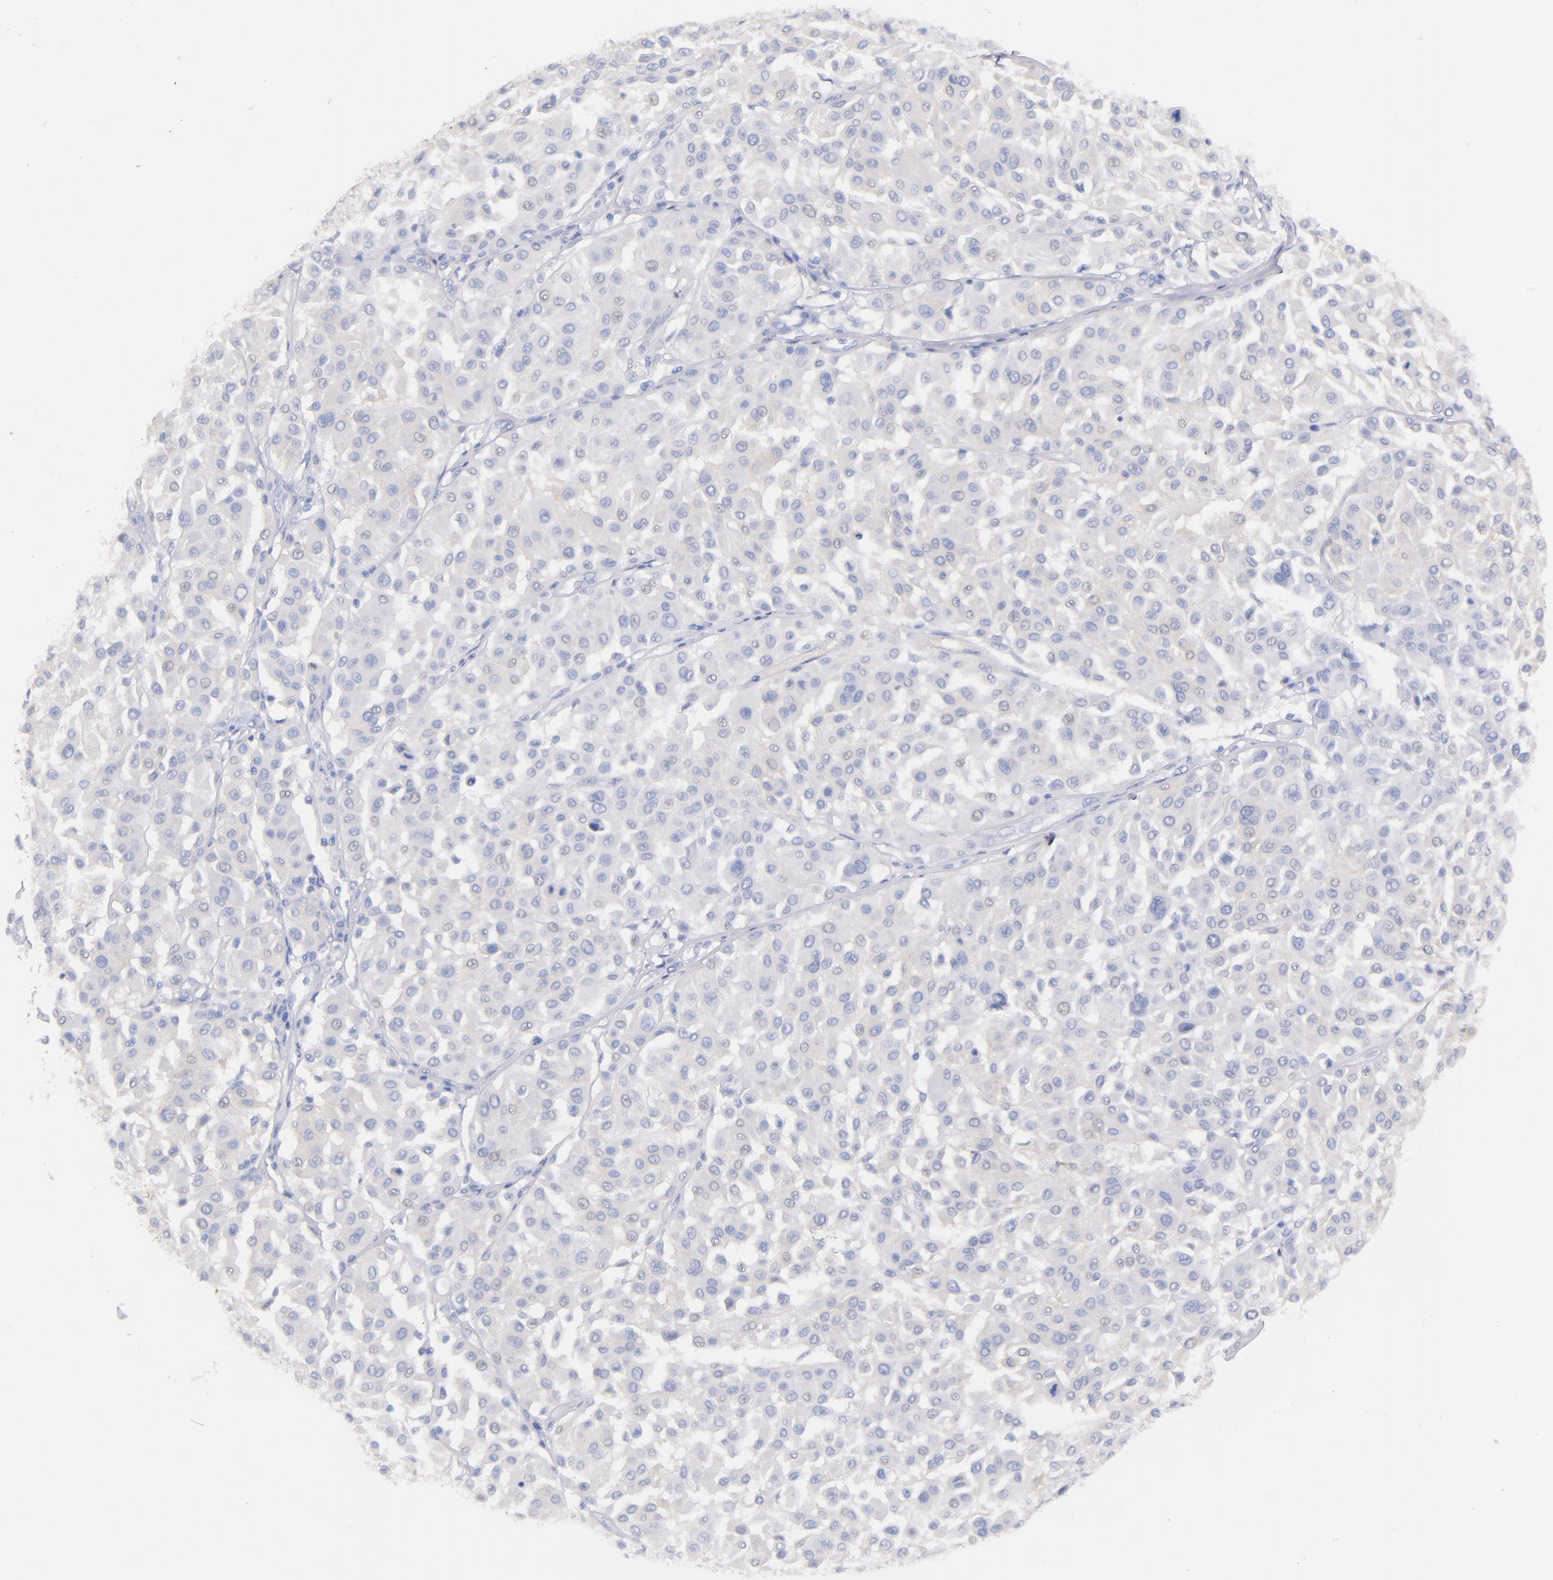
{"staining": {"intensity": "negative", "quantity": "none", "location": "none"}, "tissue": "melanoma", "cell_type": "Tumor cells", "image_type": "cancer", "snomed": [{"axis": "morphology", "description": "Malignant melanoma, Metastatic site"}, {"axis": "topography", "description": "Soft tissue"}], "caption": "There is no significant positivity in tumor cells of melanoma. (DAB (3,3'-diaminobenzidine) immunohistochemistry visualized using brightfield microscopy, high magnification).", "gene": "KIT", "patient": {"sex": "male", "age": 41}}